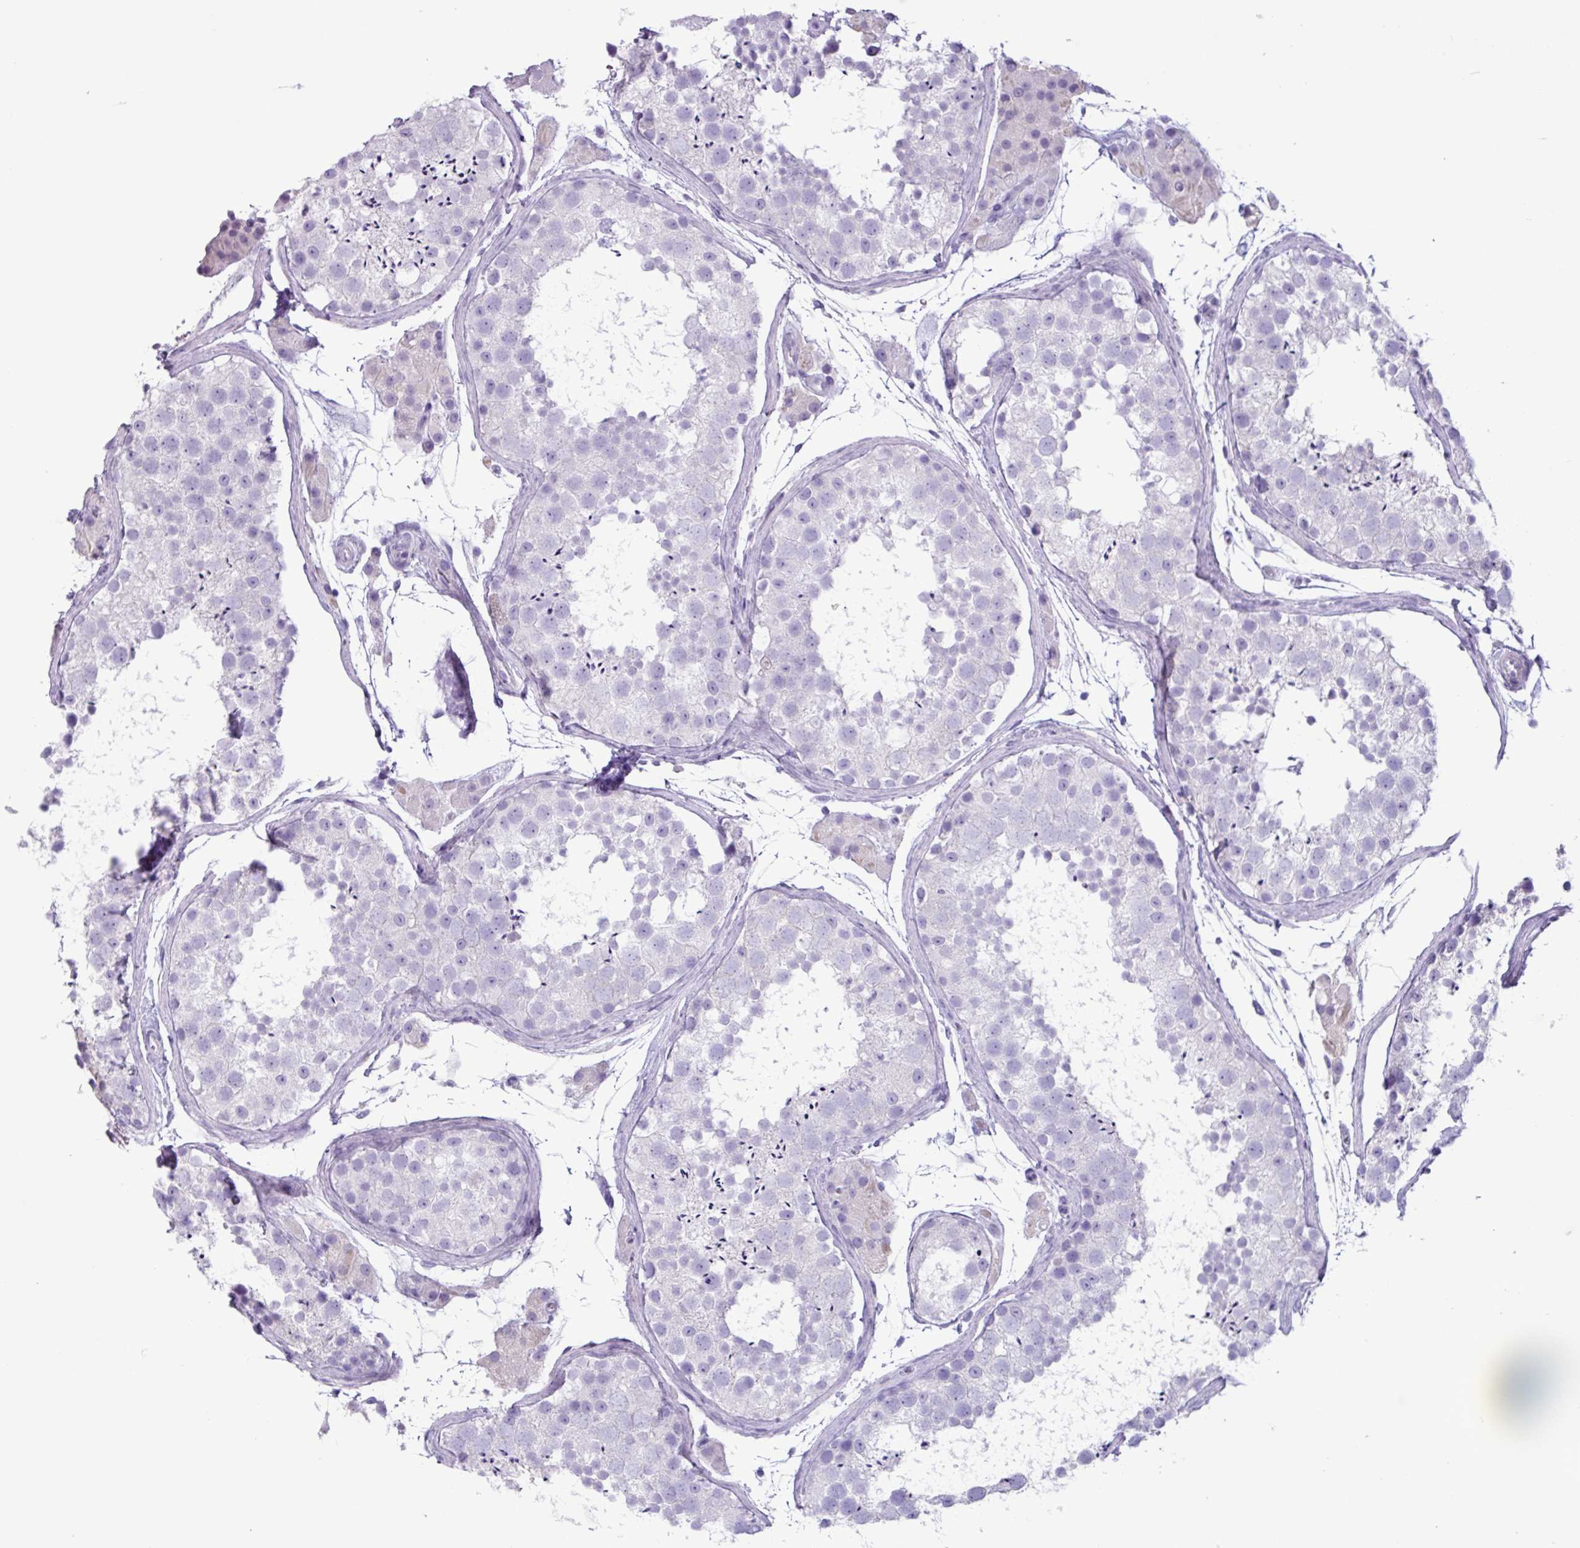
{"staining": {"intensity": "negative", "quantity": "none", "location": "none"}, "tissue": "testis", "cell_type": "Cells in seminiferous ducts", "image_type": "normal", "snomed": [{"axis": "morphology", "description": "Normal tissue, NOS"}, {"axis": "topography", "description": "Testis"}], "caption": "DAB (3,3'-diaminobenzidine) immunohistochemical staining of benign testis reveals no significant expression in cells in seminiferous ducts.", "gene": "CYSTM1", "patient": {"sex": "male", "age": 41}}